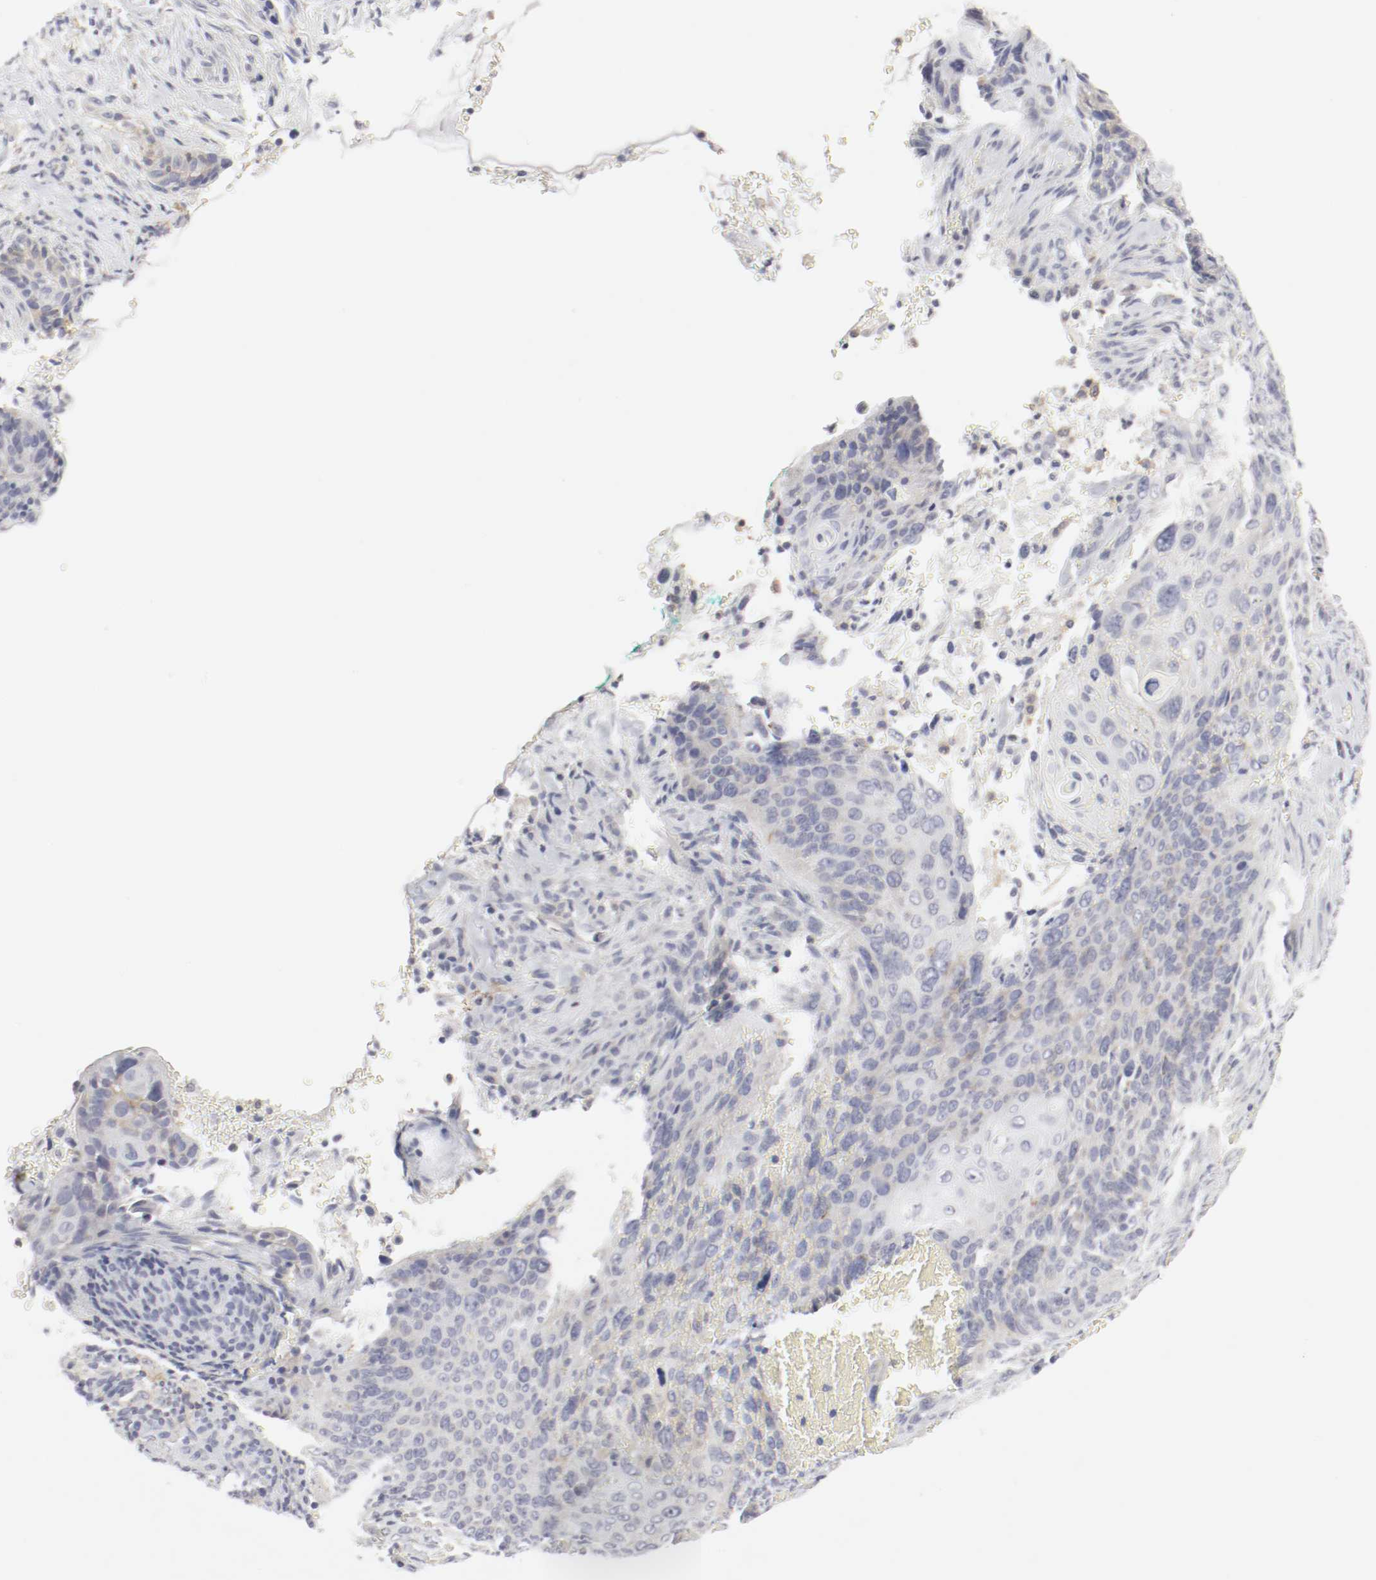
{"staining": {"intensity": "moderate", "quantity": "<25%", "location": "cytoplasmic/membranous"}, "tissue": "cervical cancer", "cell_type": "Tumor cells", "image_type": "cancer", "snomed": [{"axis": "morphology", "description": "Squamous cell carcinoma, NOS"}, {"axis": "topography", "description": "Cervix"}], "caption": "Squamous cell carcinoma (cervical) stained with IHC displays moderate cytoplasmic/membranous staining in approximately <25% of tumor cells.", "gene": "ITGAX", "patient": {"sex": "female", "age": 33}}